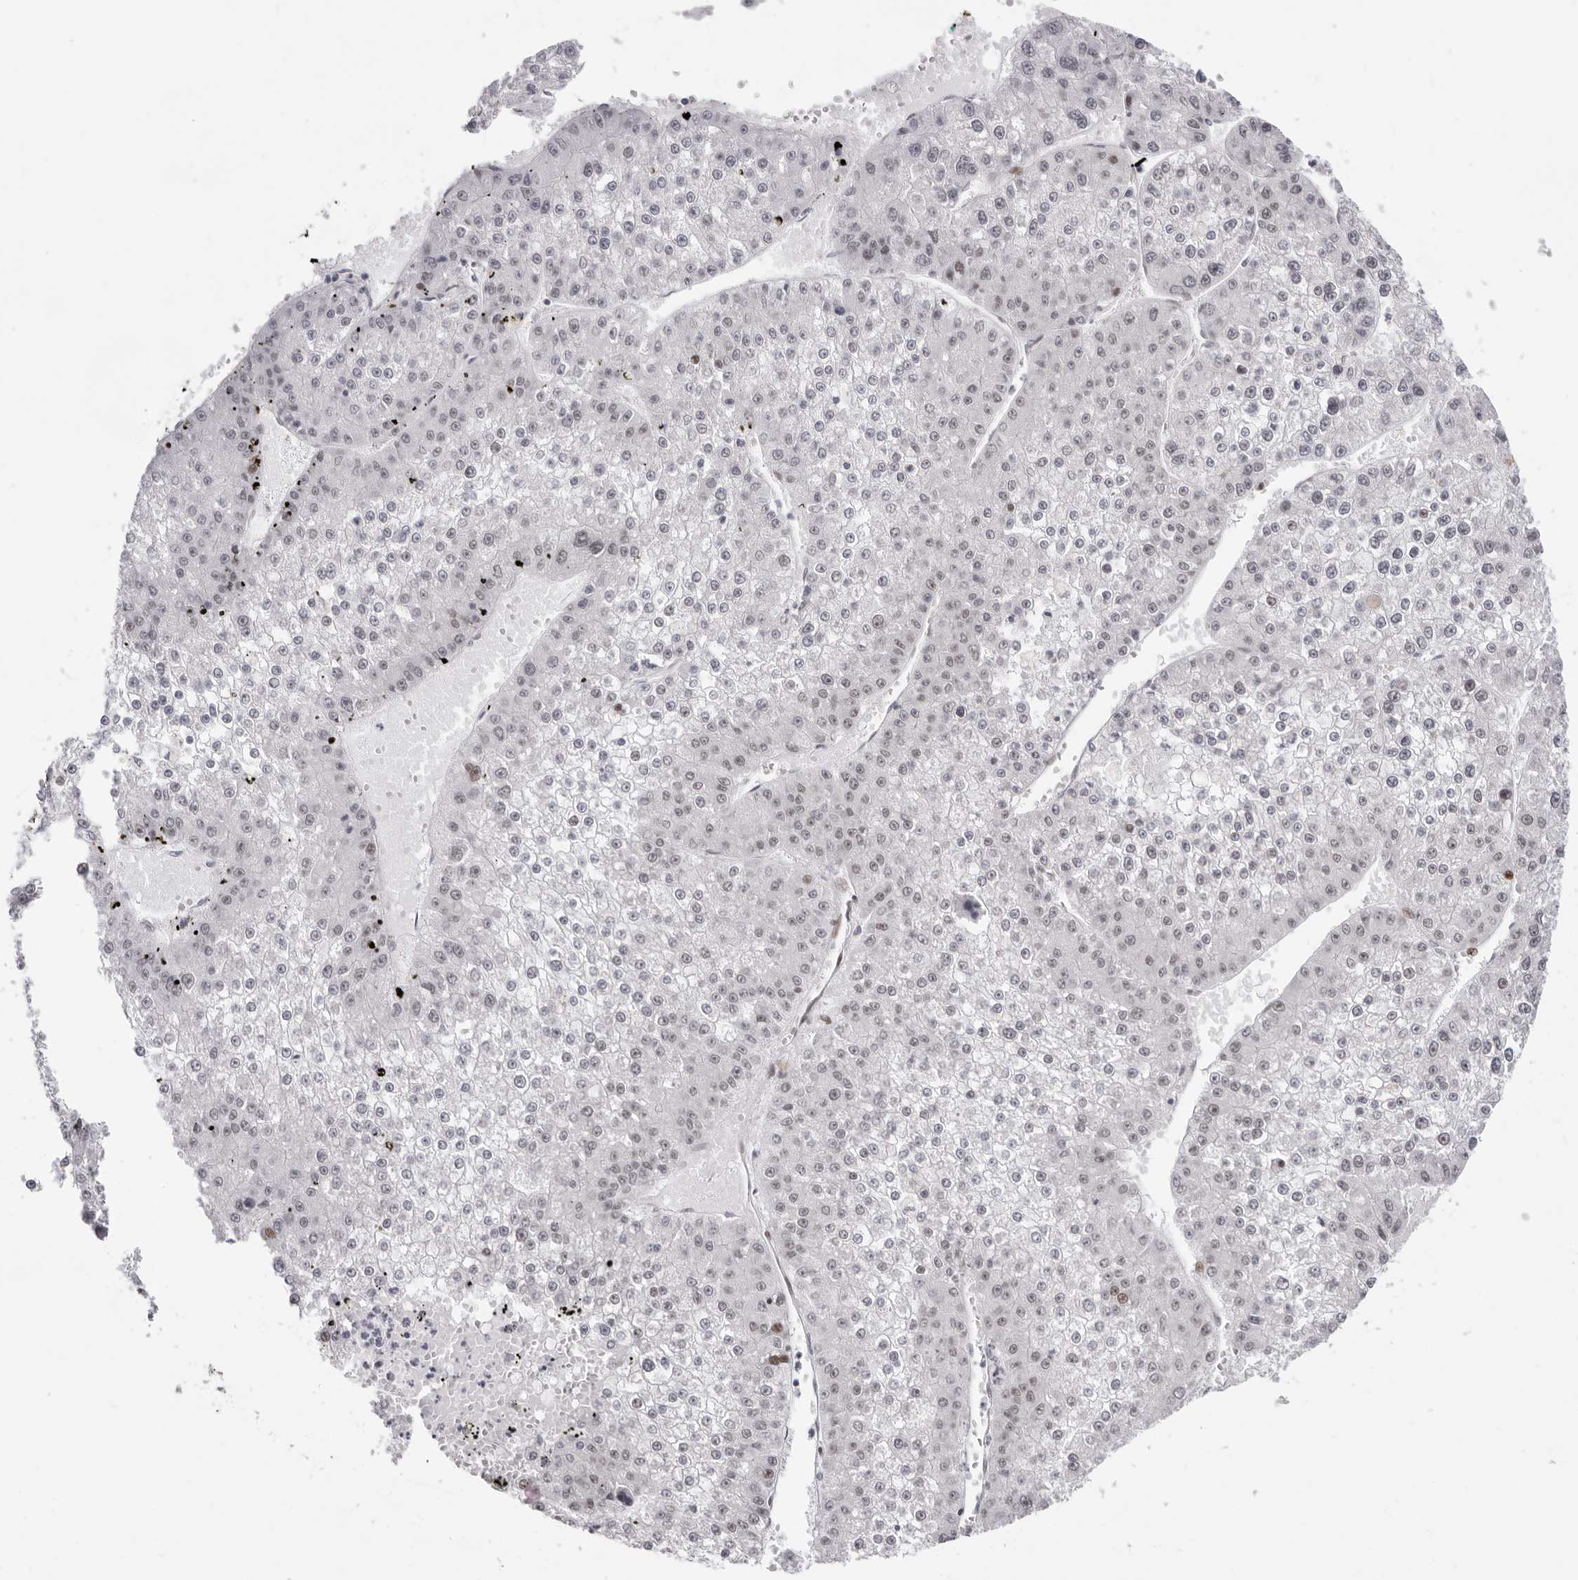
{"staining": {"intensity": "weak", "quantity": "<25%", "location": "nuclear"}, "tissue": "liver cancer", "cell_type": "Tumor cells", "image_type": "cancer", "snomed": [{"axis": "morphology", "description": "Carcinoma, Hepatocellular, NOS"}, {"axis": "topography", "description": "Liver"}], "caption": "Immunohistochemistry (IHC) image of neoplastic tissue: liver cancer stained with DAB reveals no significant protein positivity in tumor cells. (DAB (3,3'-diaminobenzidine) immunohistochemistry, high magnification).", "gene": "NTPCR", "patient": {"sex": "female", "age": 73}}